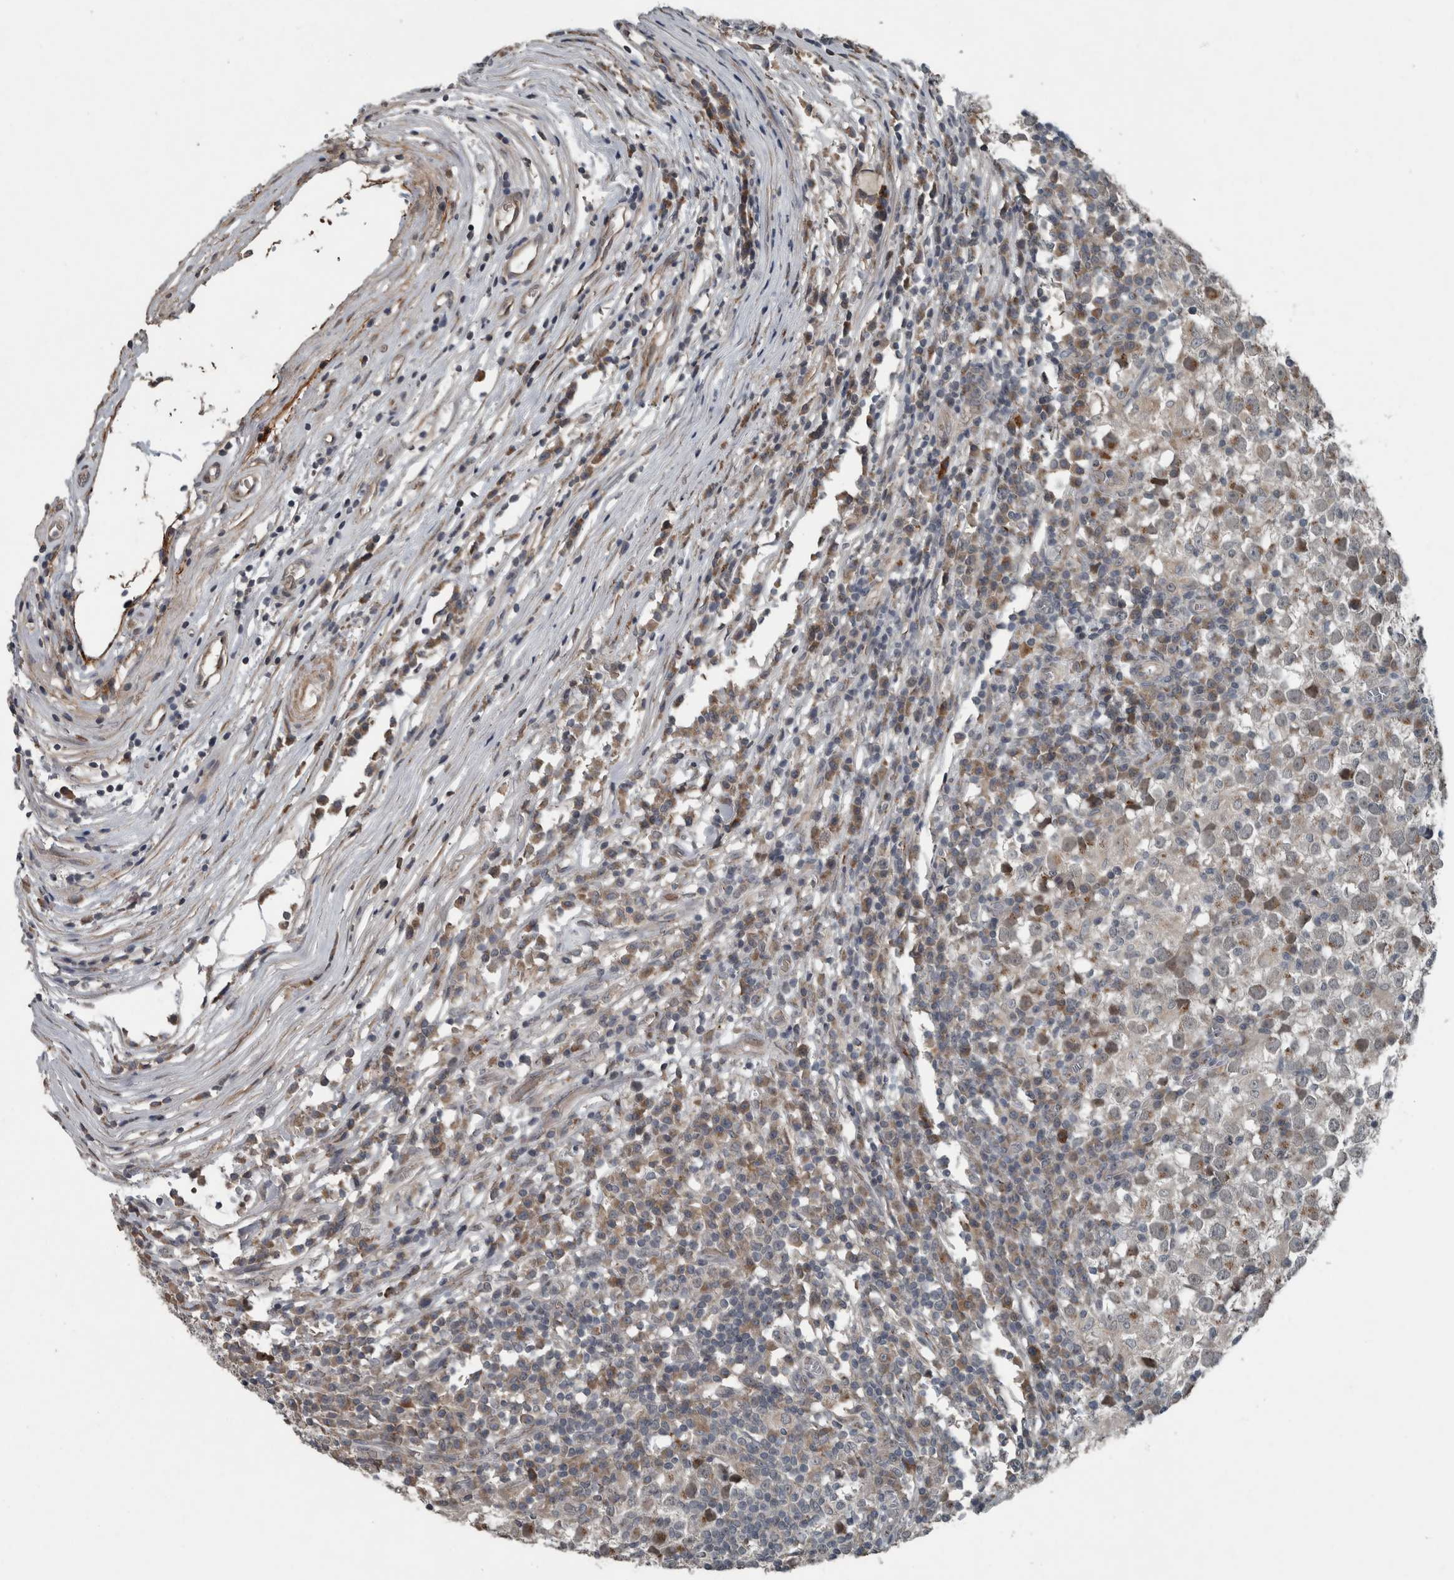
{"staining": {"intensity": "moderate", "quantity": "<25%", "location": "cytoplasmic/membranous"}, "tissue": "testis cancer", "cell_type": "Tumor cells", "image_type": "cancer", "snomed": [{"axis": "morphology", "description": "Seminoma, NOS"}, {"axis": "topography", "description": "Testis"}], "caption": "Immunohistochemical staining of testis cancer (seminoma) reveals low levels of moderate cytoplasmic/membranous protein staining in approximately <25% of tumor cells. Using DAB (brown) and hematoxylin (blue) stains, captured at high magnification using brightfield microscopy.", "gene": "ZNF345", "patient": {"sex": "male", "age": 65}}